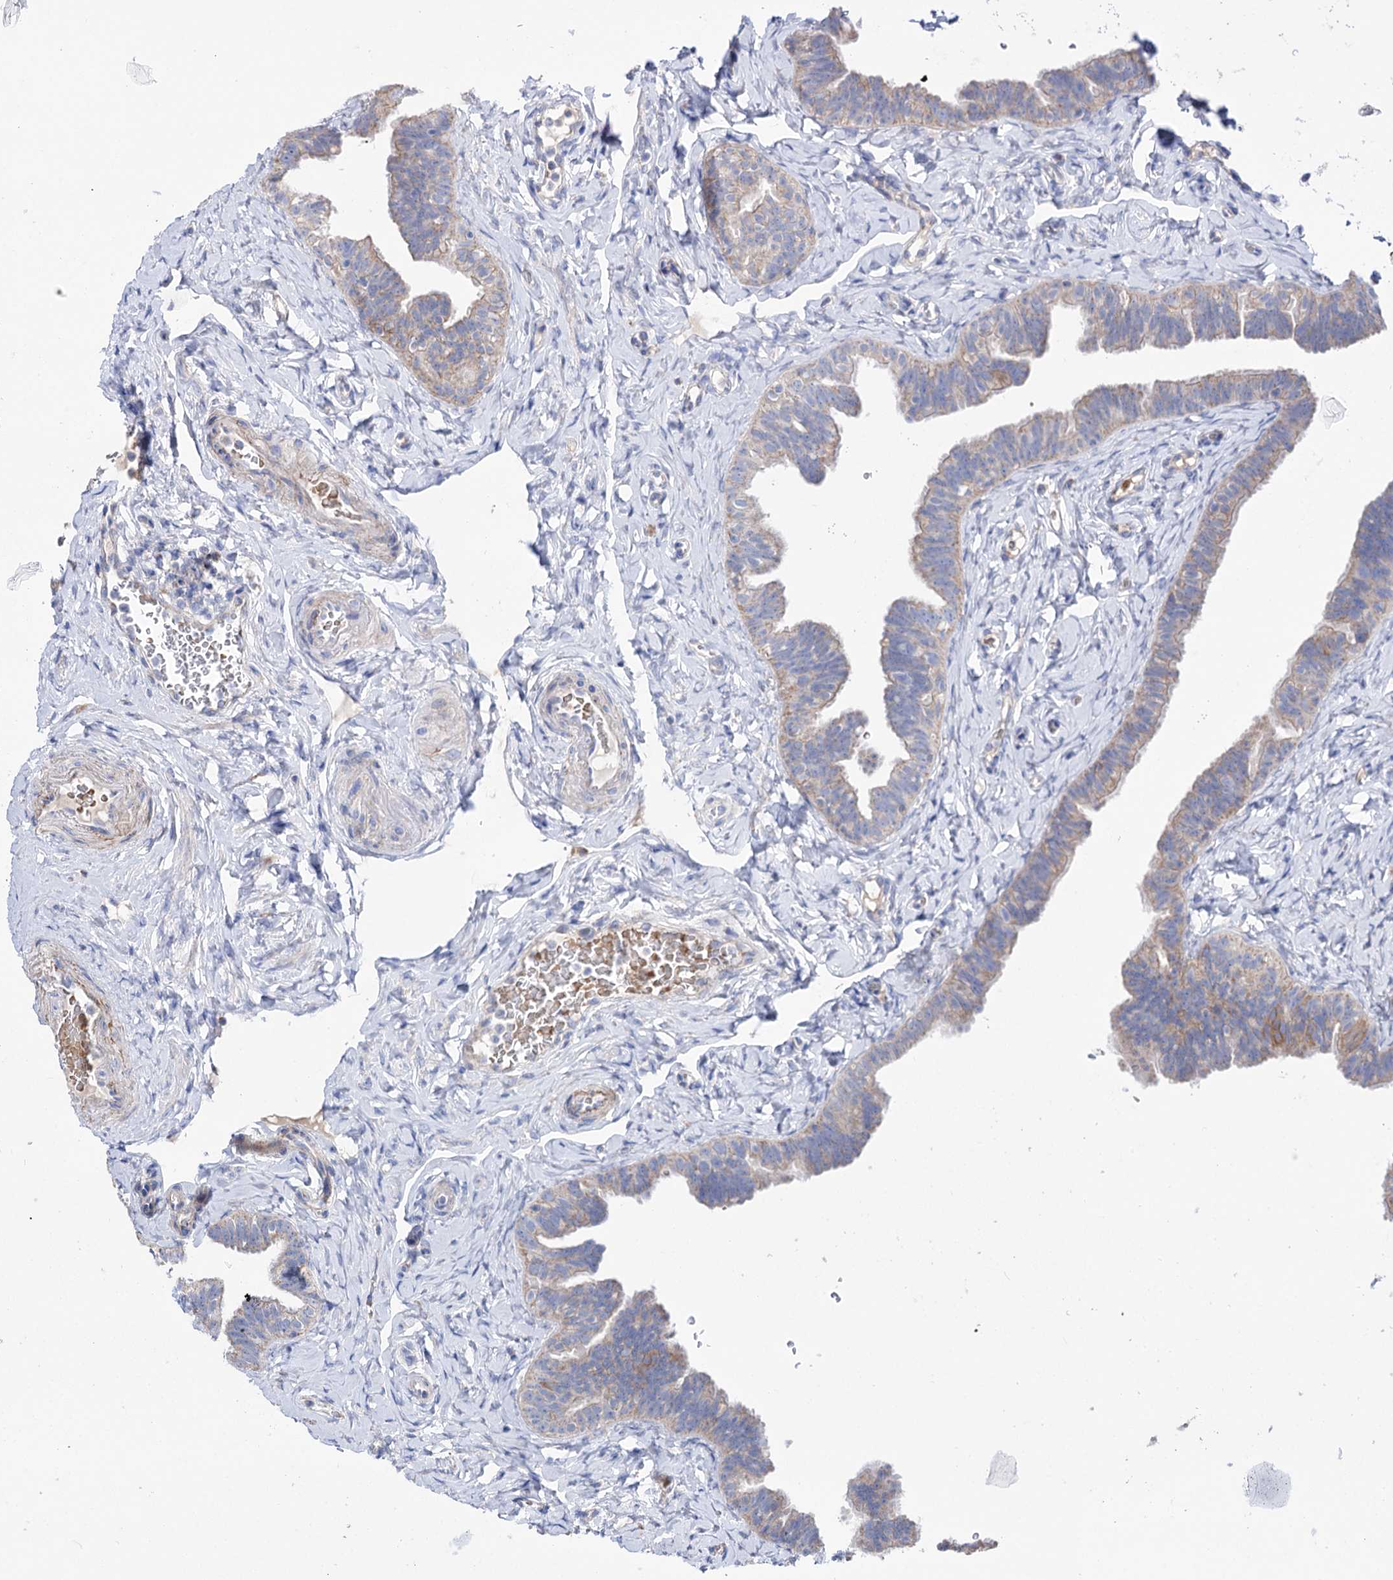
{"staining": {"intensity": "moderate", "quantity": "<25%", "location": "cytoplasmic/membranous"}, "tissue": "fallopian tube", "cell_type": "Glandular cells", "image_type": "normal", "snomed": [{"axis": "morphology", "description": "Normal tissue, NOS"}, {"axis": "topography", "description": "Fallopian tube"}], "caption": "Glandular cells demonstrate low levels of moderate cytoplasmic/membranous staining in about <25% of cells in benign human fallopian tube. (DAB (3,3'-diaminobenzidine) = brown stain, brightfield microscopy at high magnification).", "gene": "YARS2", "patient": {"sex": "female", "age": 39}}